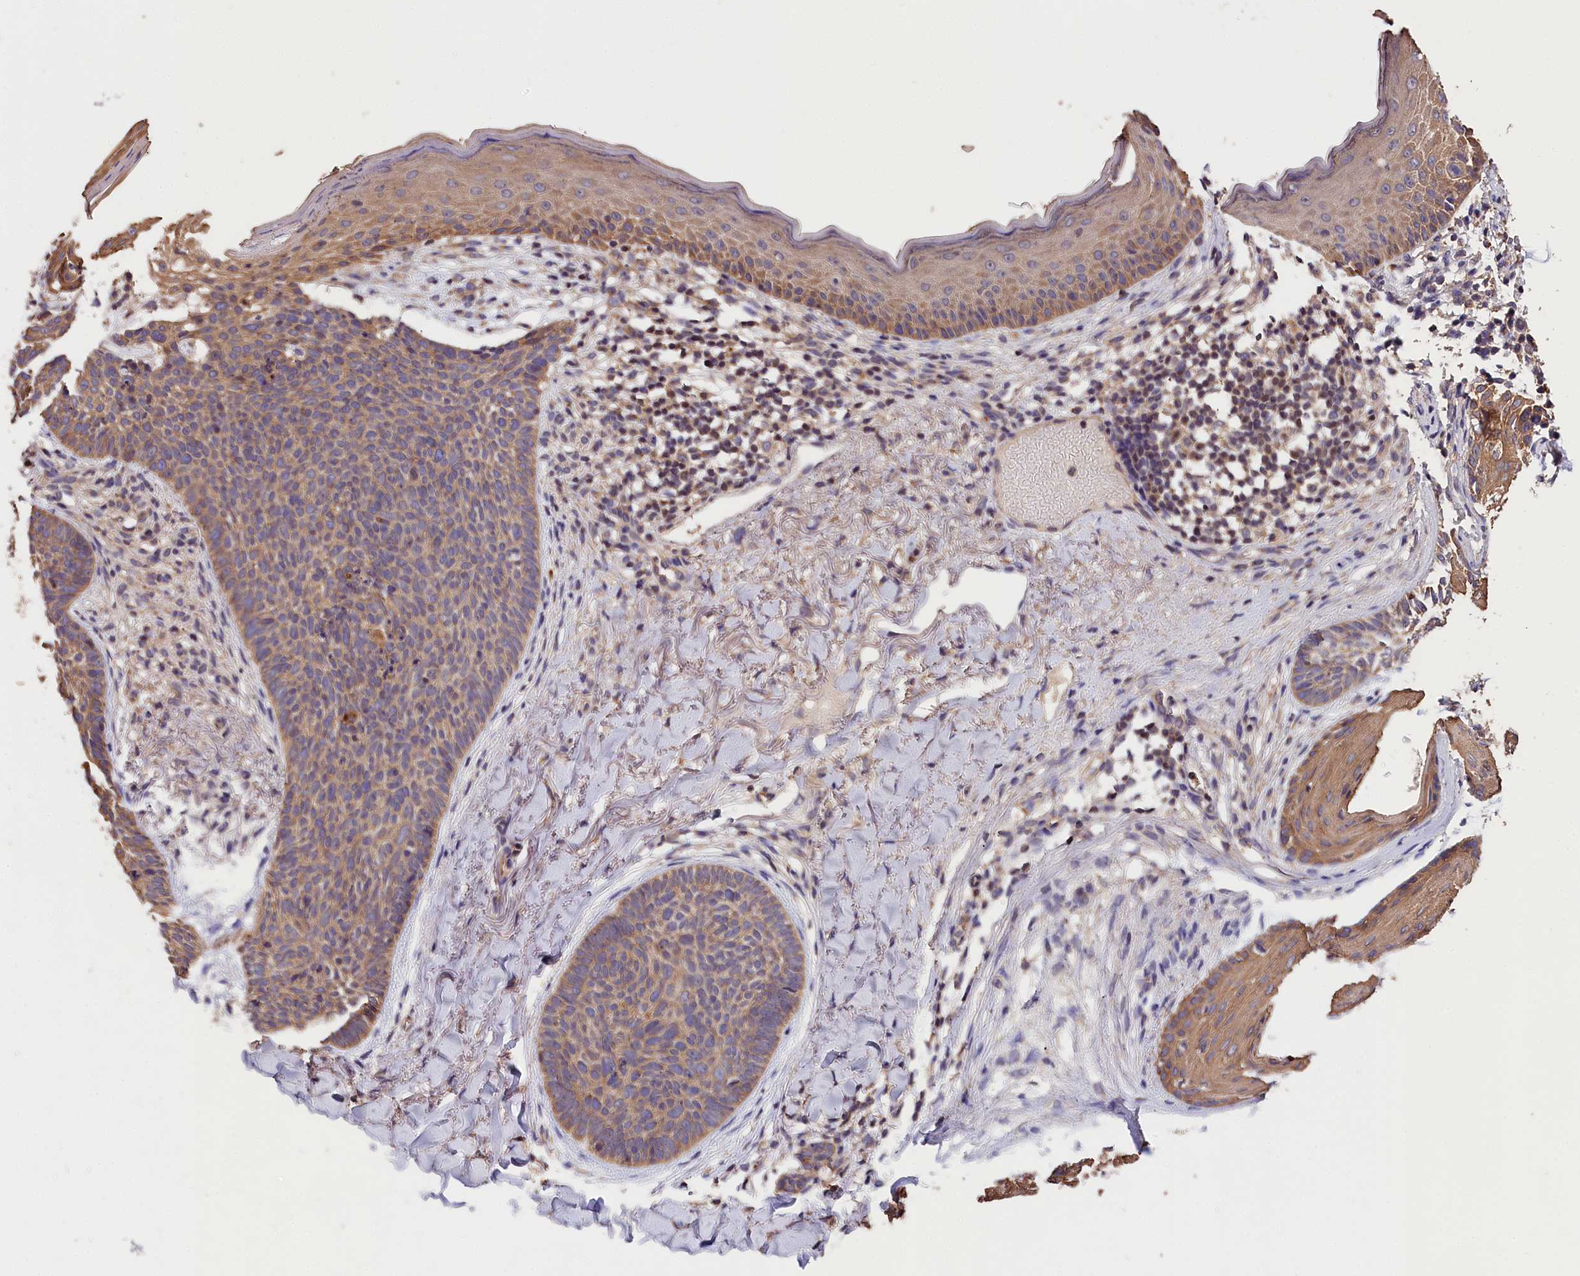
{"staining": {"intensity": "moderate", "quantity": ">75%", "location": "cytoplasmic/membranous"}, "tissue": "skin cancer", "cell_type": "Tumor cells", "image_type": "cancer", "snomed": [{"axis": "morphology", "description": "Basal cell carcinoma"}, {"axis": "topography", "description": "Skin"}], "caption": "Tumor cells exhibit medium levels of moderate cytoplasmic/membranous positivity in approximately >75% of cells in human skin cancer.", "gene": "OAS3", "patient": {"sex": "female", "age": 70}}